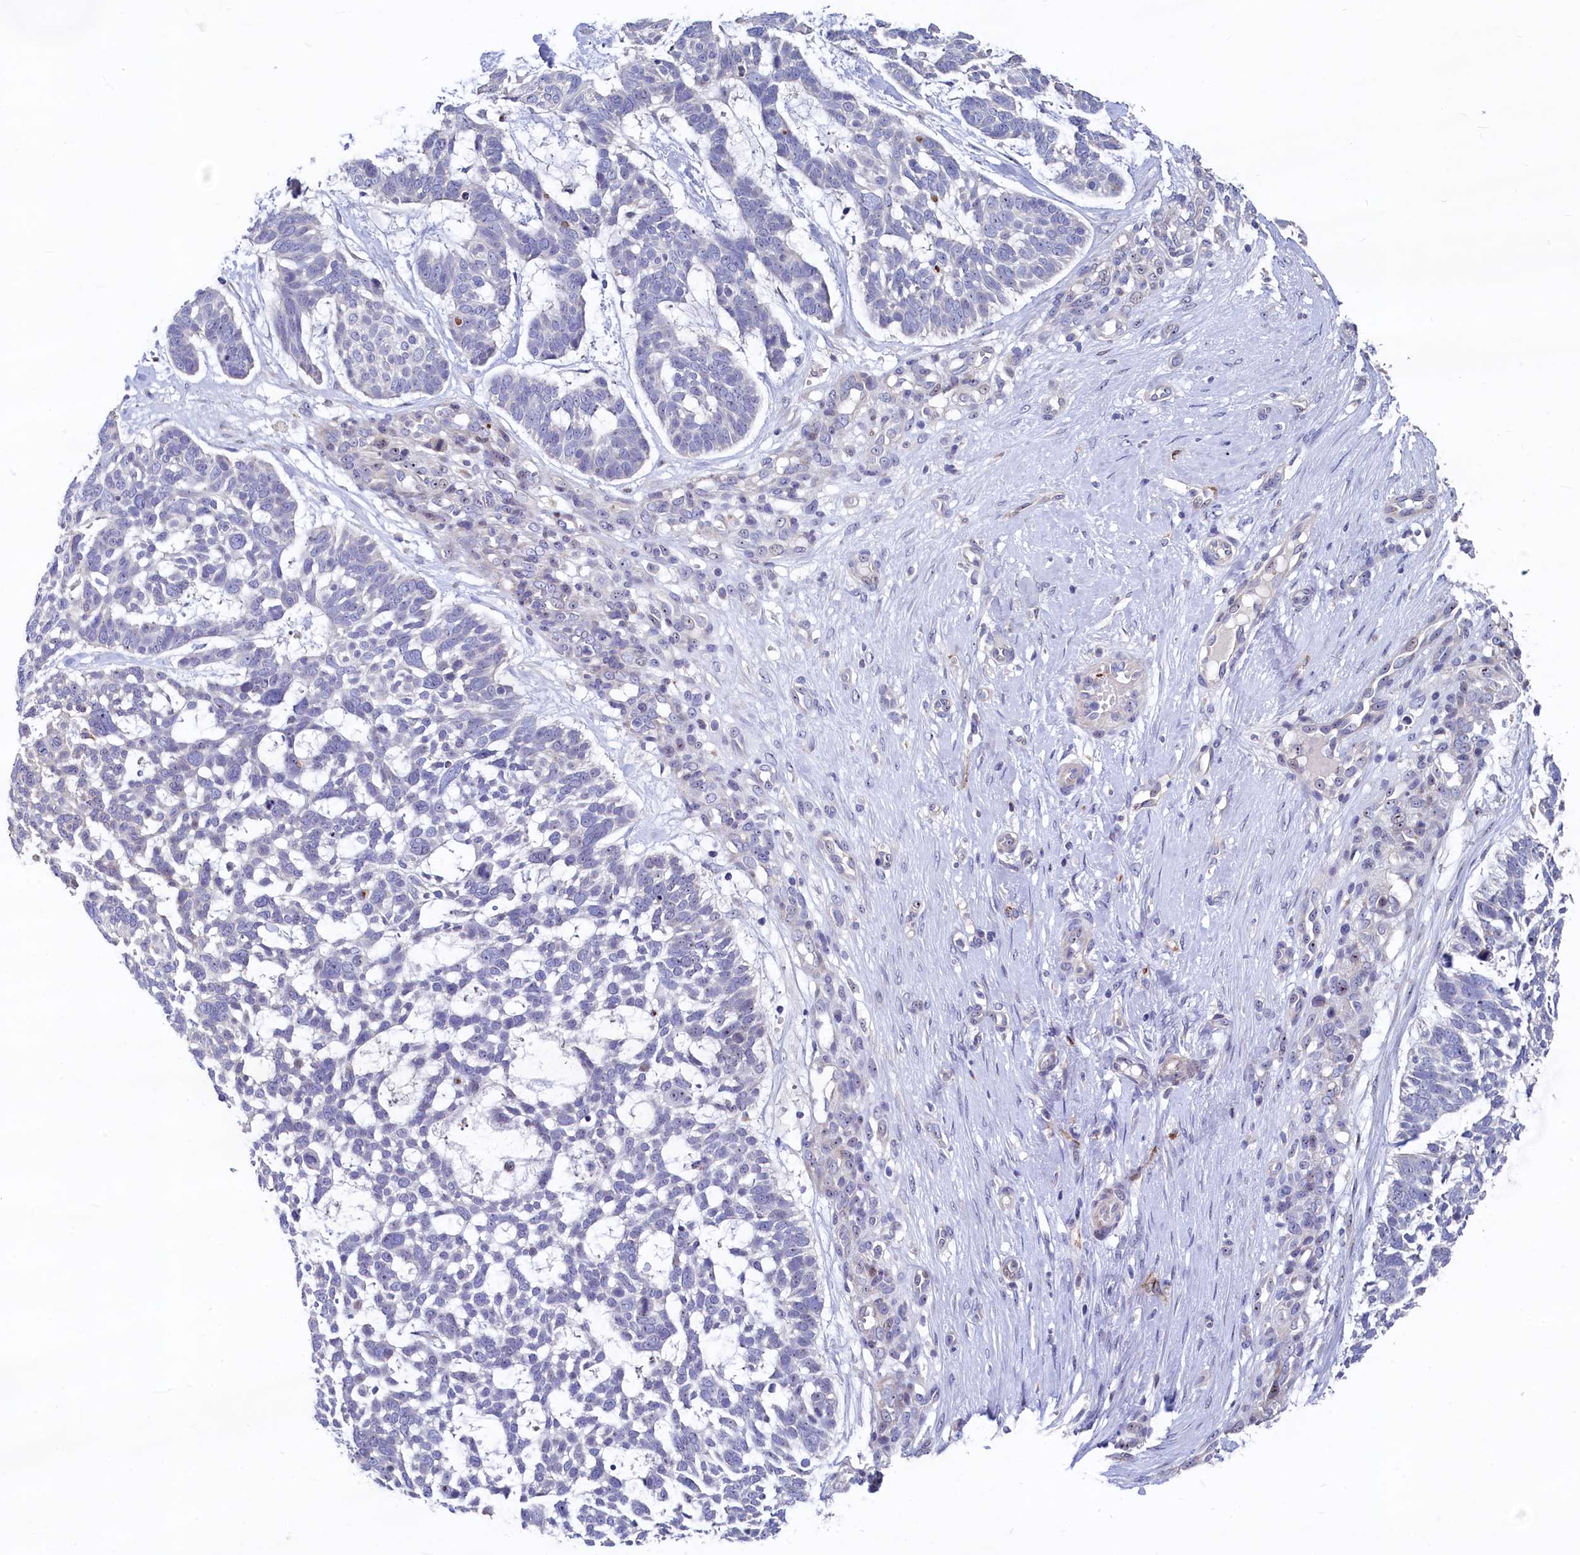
{"staining": {"intensity": "negative", "quantity": "none", "location": "none"}, "tissue": "skin cancer", "cell_type": "Tumor cells", "image_type": "cancer", "snomed": [{"axis": "morphology", "description": "Basal cell carcinoma"}, {"axis": "topography", "description": "Skin"}], "caption": "The image shows no staining of tumor cells in skin cancer. (DAB (3,3'-diaminobenzidine) IHC, high magnification).", "gene": "ASXL3", "patient": {"sex": "male", "age": 88}}